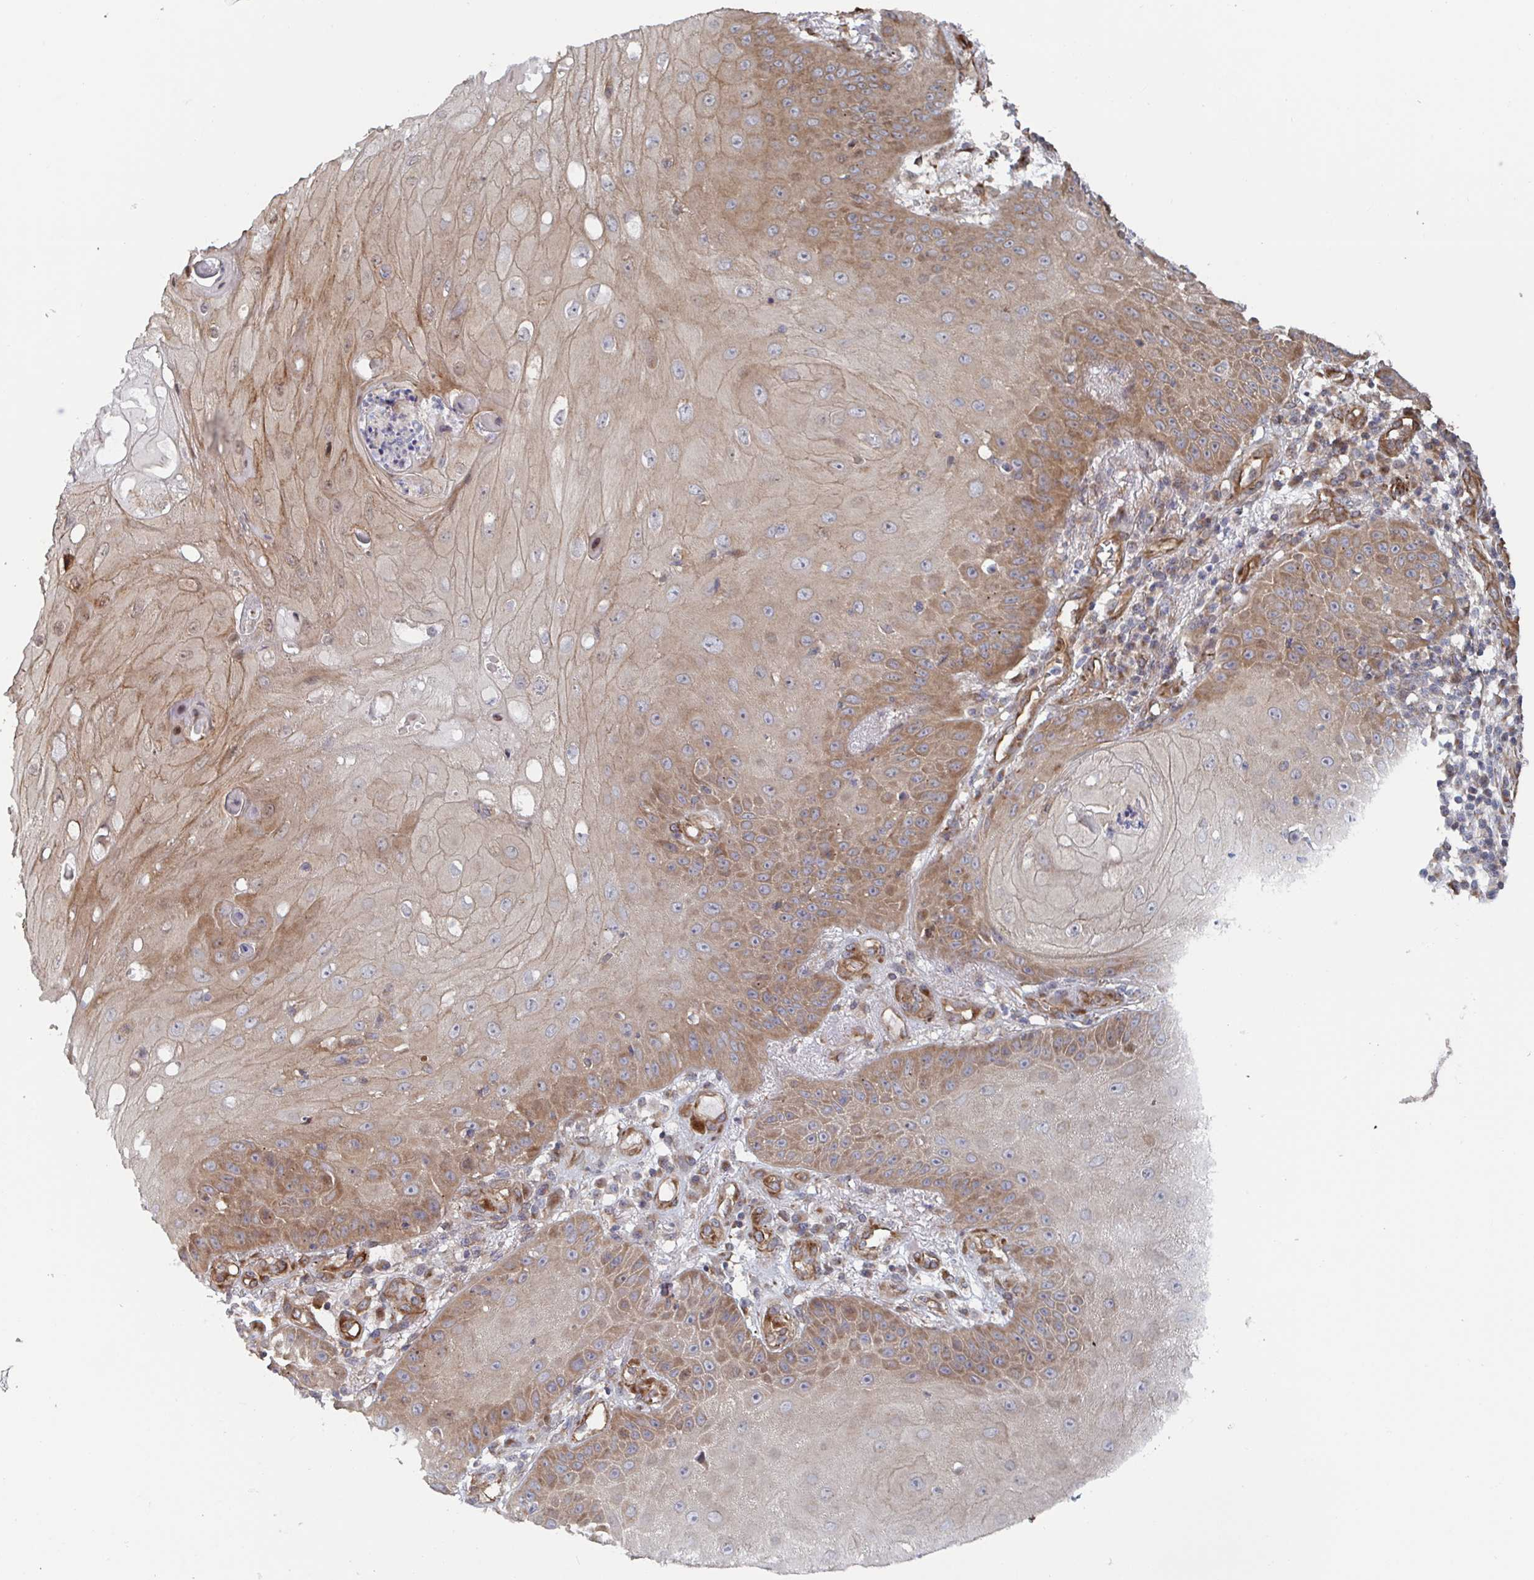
{"staining": {"intensity": "weak", "quantity": "25%-75%", "location": "cytoplasmic/membranous"}, "tissue": "skin cancer", "cell_type": "Tumor cells", "image_type": "cancer", "snomed": [{"axis": "morphology", "description": "Squamous cell carcinoma, NOS"}, {"axis": "topography", "description": "Skin"}], "caption": "Brown immunohistochemical staining in human skin cancer shows weak cytoplasmic/membranous positivity in approximately 25%-75% of tumor cells.", "gene": "DVL3", "patient": {"sex": "male", "age": 70}}